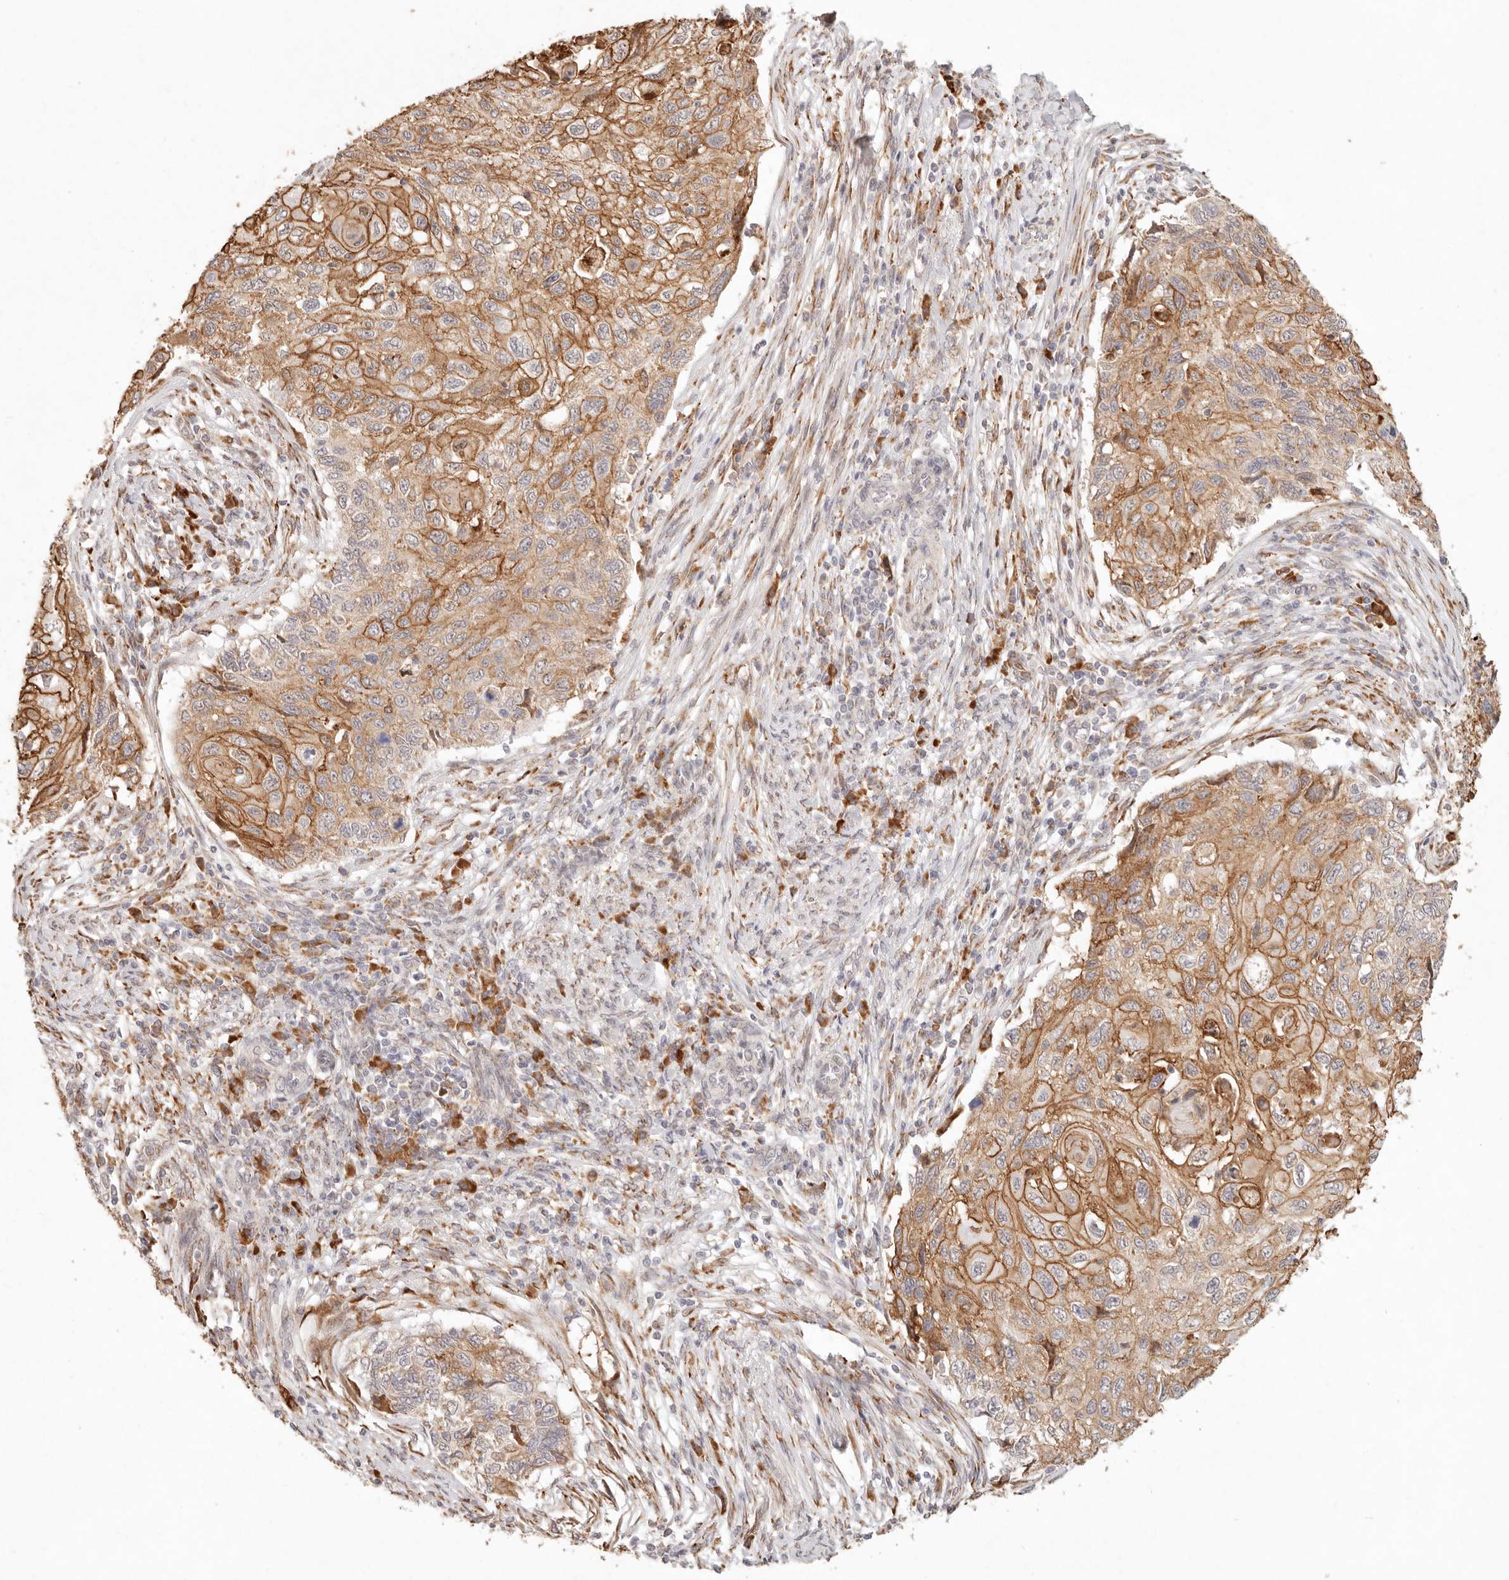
{"staining": {"intensity": "strong", "quantity": ">75%", "location": "cytoplasmic/membranous"}, "tissue": "cervical cancer", "cell_type": "Tumor cells", "image_type": "cancer", "snomed": [{"axis": "morphology", "description": "Squamous cell carcinoma, NOS"}, {"axis": "topography", "description": "Cervix"}], "caption": "The micrograph shows a brown stain indicating the presence of a protein in the cytoplasmic/membranous of tumor cells in cervical cancer.", "gene": "C1orf127", "patient": {"sex": "female", "age": 70}}